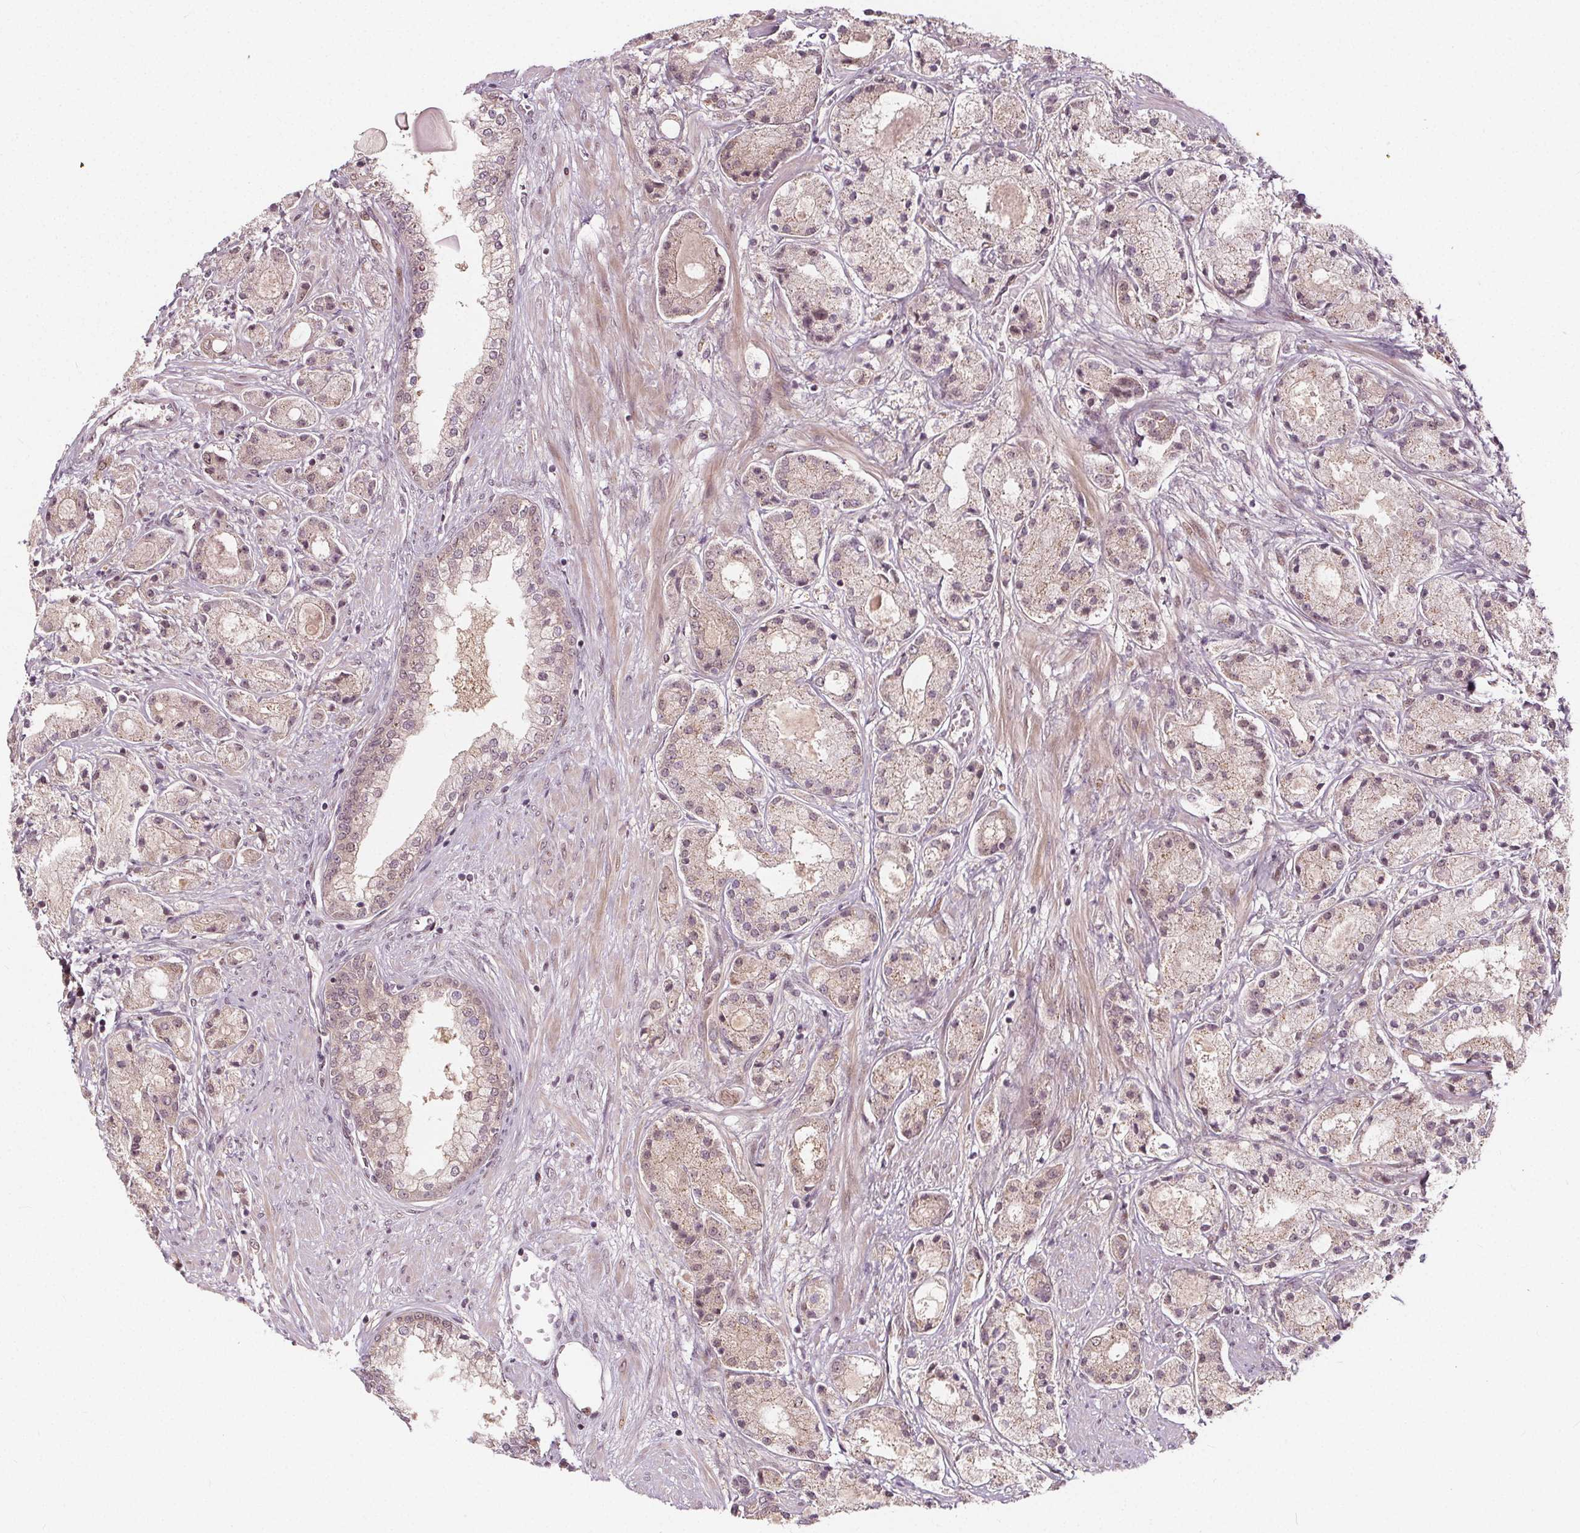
{"staining": {"intensity": "negative", "quantity": "none", "location": "none"}, "tissue": "prostate cancer", "cell_type": "Tumor cells", "image_type": "cancer", "snomed": [{"axis": "morphology", "description": "Adenocarcinoma, High grade"}, {"axis": "topography", "description": "Prostate"}], "caption": "Tumor cells are negative for protein expression in human prostate high-grade adenocarcinoma.", "gene": "AKT1S1", "patient": {"sex": "male", "age": 67}}